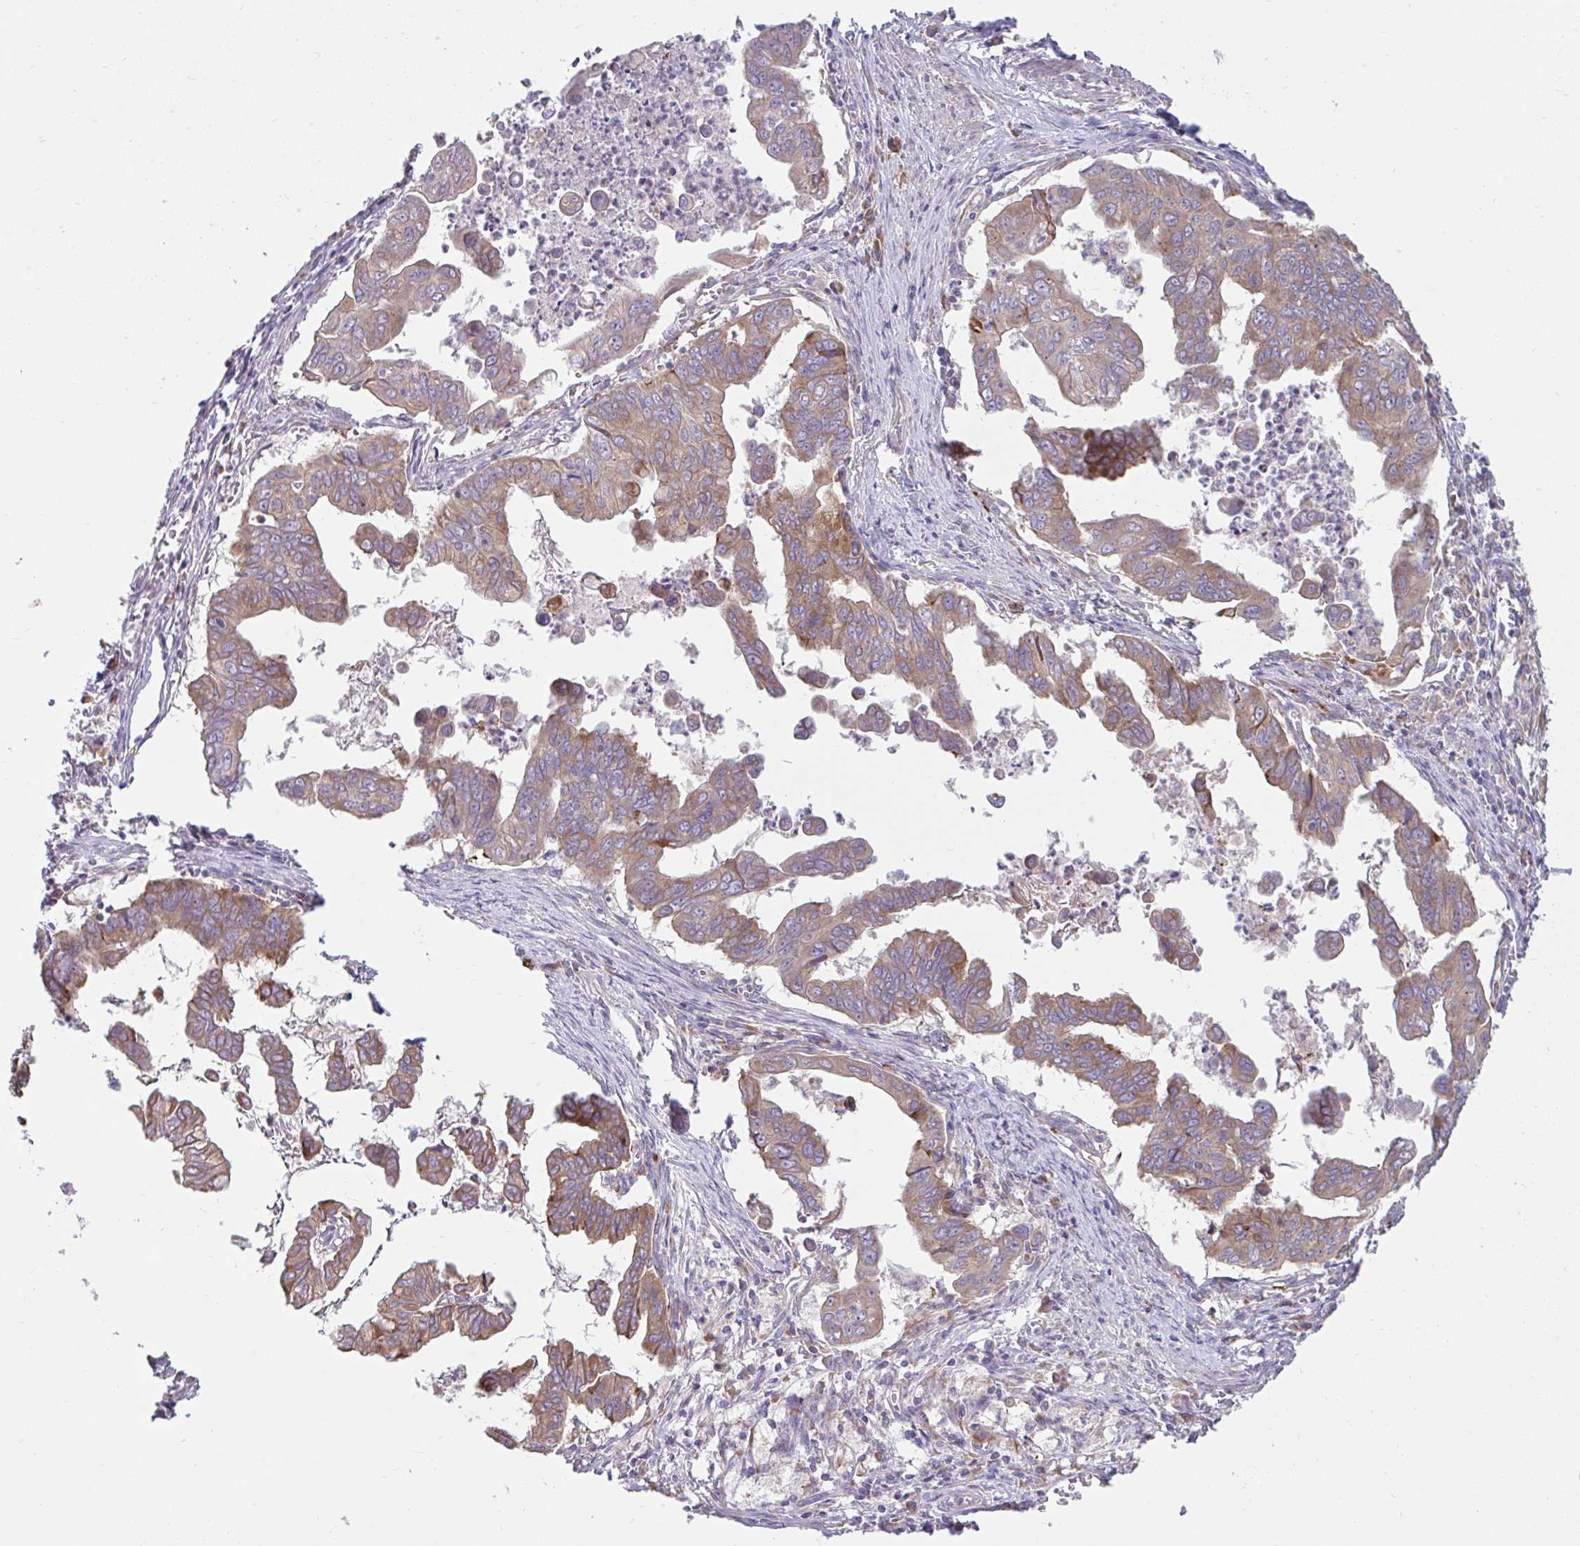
{"staining": {"intensity": "moderate", "quantity": ">75%", "location": "cytoplasmic/membranous"}, "tissue": "stomach cancer", "cell_type": "Tumor cells", "image_type": "cancer", "snomed": [{"axis": "morphology", "description": "Adenocarcinoma, NOS"}, {"axis": "topography", "description": "Stomach, upper"}], "caption": "Moderate cytoplasmic/membranous positivity is seen in approximately >75% of tumor cells in stomach cancer. The staining was performed using DAB (3,3'-diaminobenzidine) to visualize the protein expression in brown, while the nuclei were stained in blue with hematoxylin (Magnification: 20x).", "gene": "RALBP1", "patient": {"sex": "male", "age": 80}}